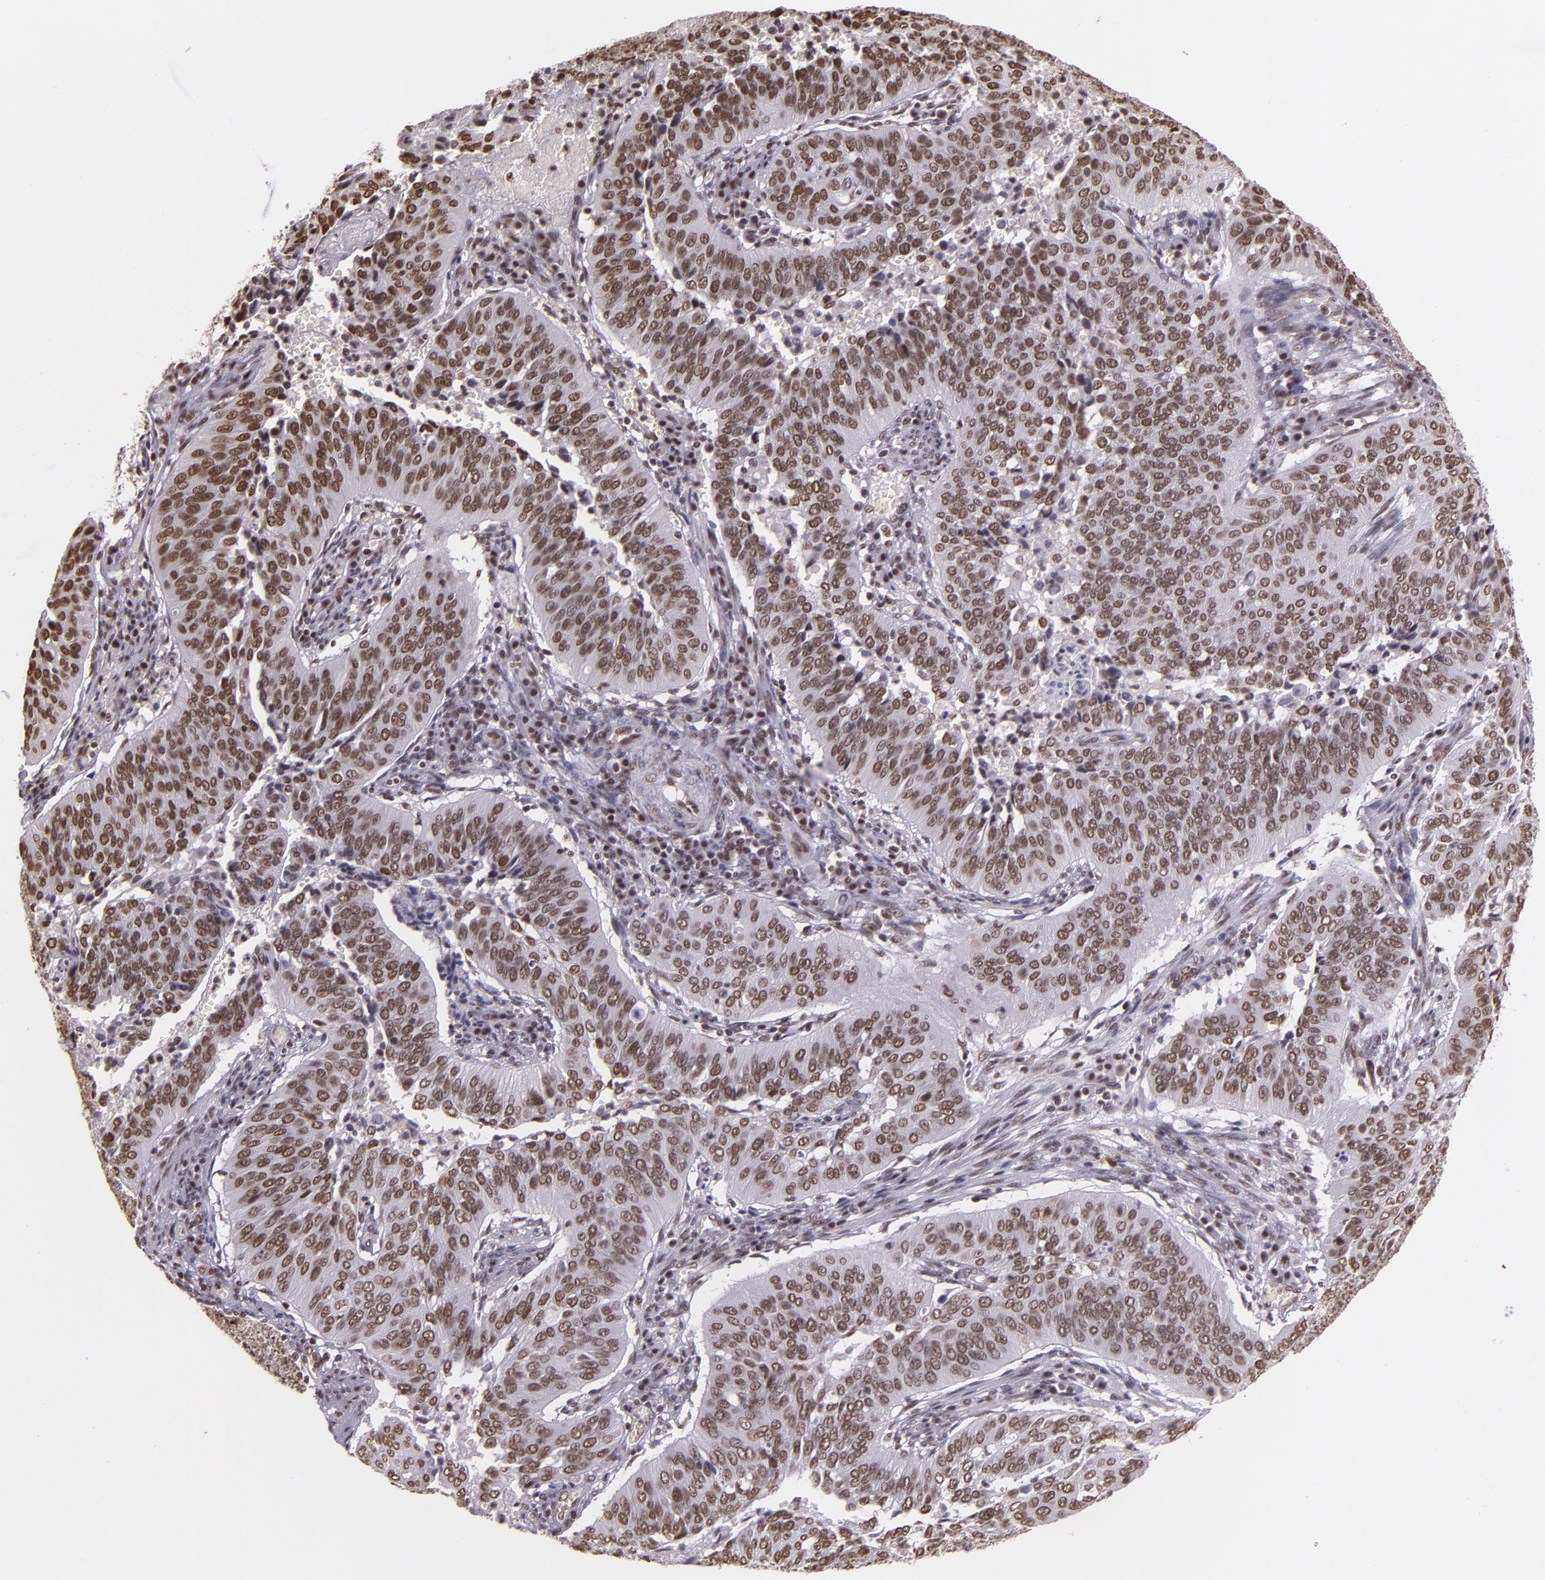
{"staining": {"intensity": "moderate", "quantity": ">75%", "location": "nuclear"}, "tissue": "cervical cancer", "cell_type": "Tumor cells", "image_type": "cancer", "snomed": [{"axis": "morphology", "description": "Squamous cell carcinoma, NOS"}, {"axis": "topography", "description": "Cervix"}], "caption": "Cervical squamous cell carcinoma tissue reveals moderate nuclear expression in about >75% of tumor cells, visualized by immunohistochemistry.", "gene": "USF1", "patient": {"sex": "female", "age": 39}}